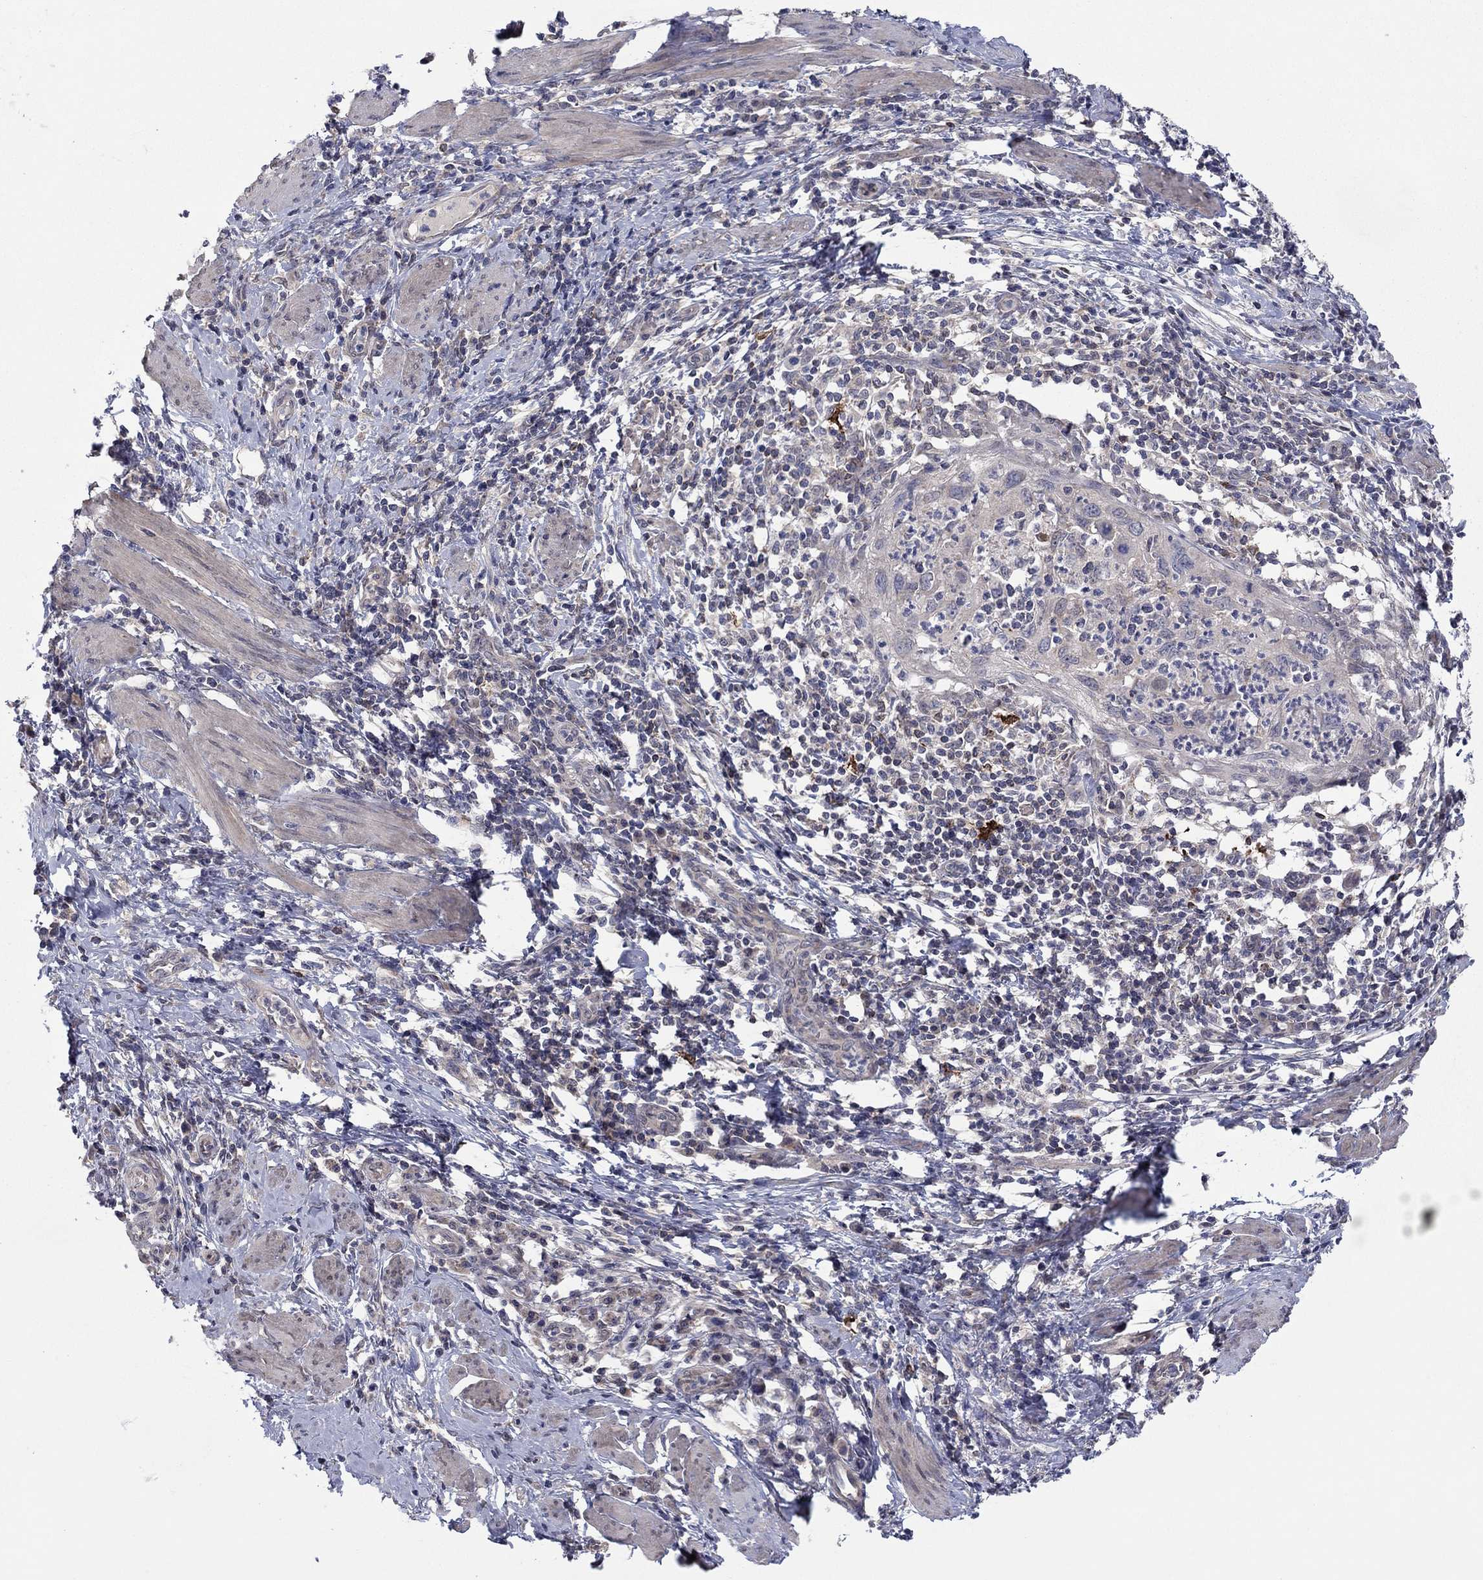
{"staining": {"intensity": "negative", "quantity": "none", "location": "none"}, "tissue": "cervical cancer", "cell_type": "Tumor cells", "image_type": "cancer", "snomed": [{"axis": "morphology", "description": "Squamous cell carcinoma, NOS"}, {"axis": "topography", "description": "Cervix"}], "caption": "An IHC image of cervical cancer is shown. There is no staining in tumor cells of cervical cancer.", "gene": "GRHPR", "patient": {"sex": "female", "age": 26}}